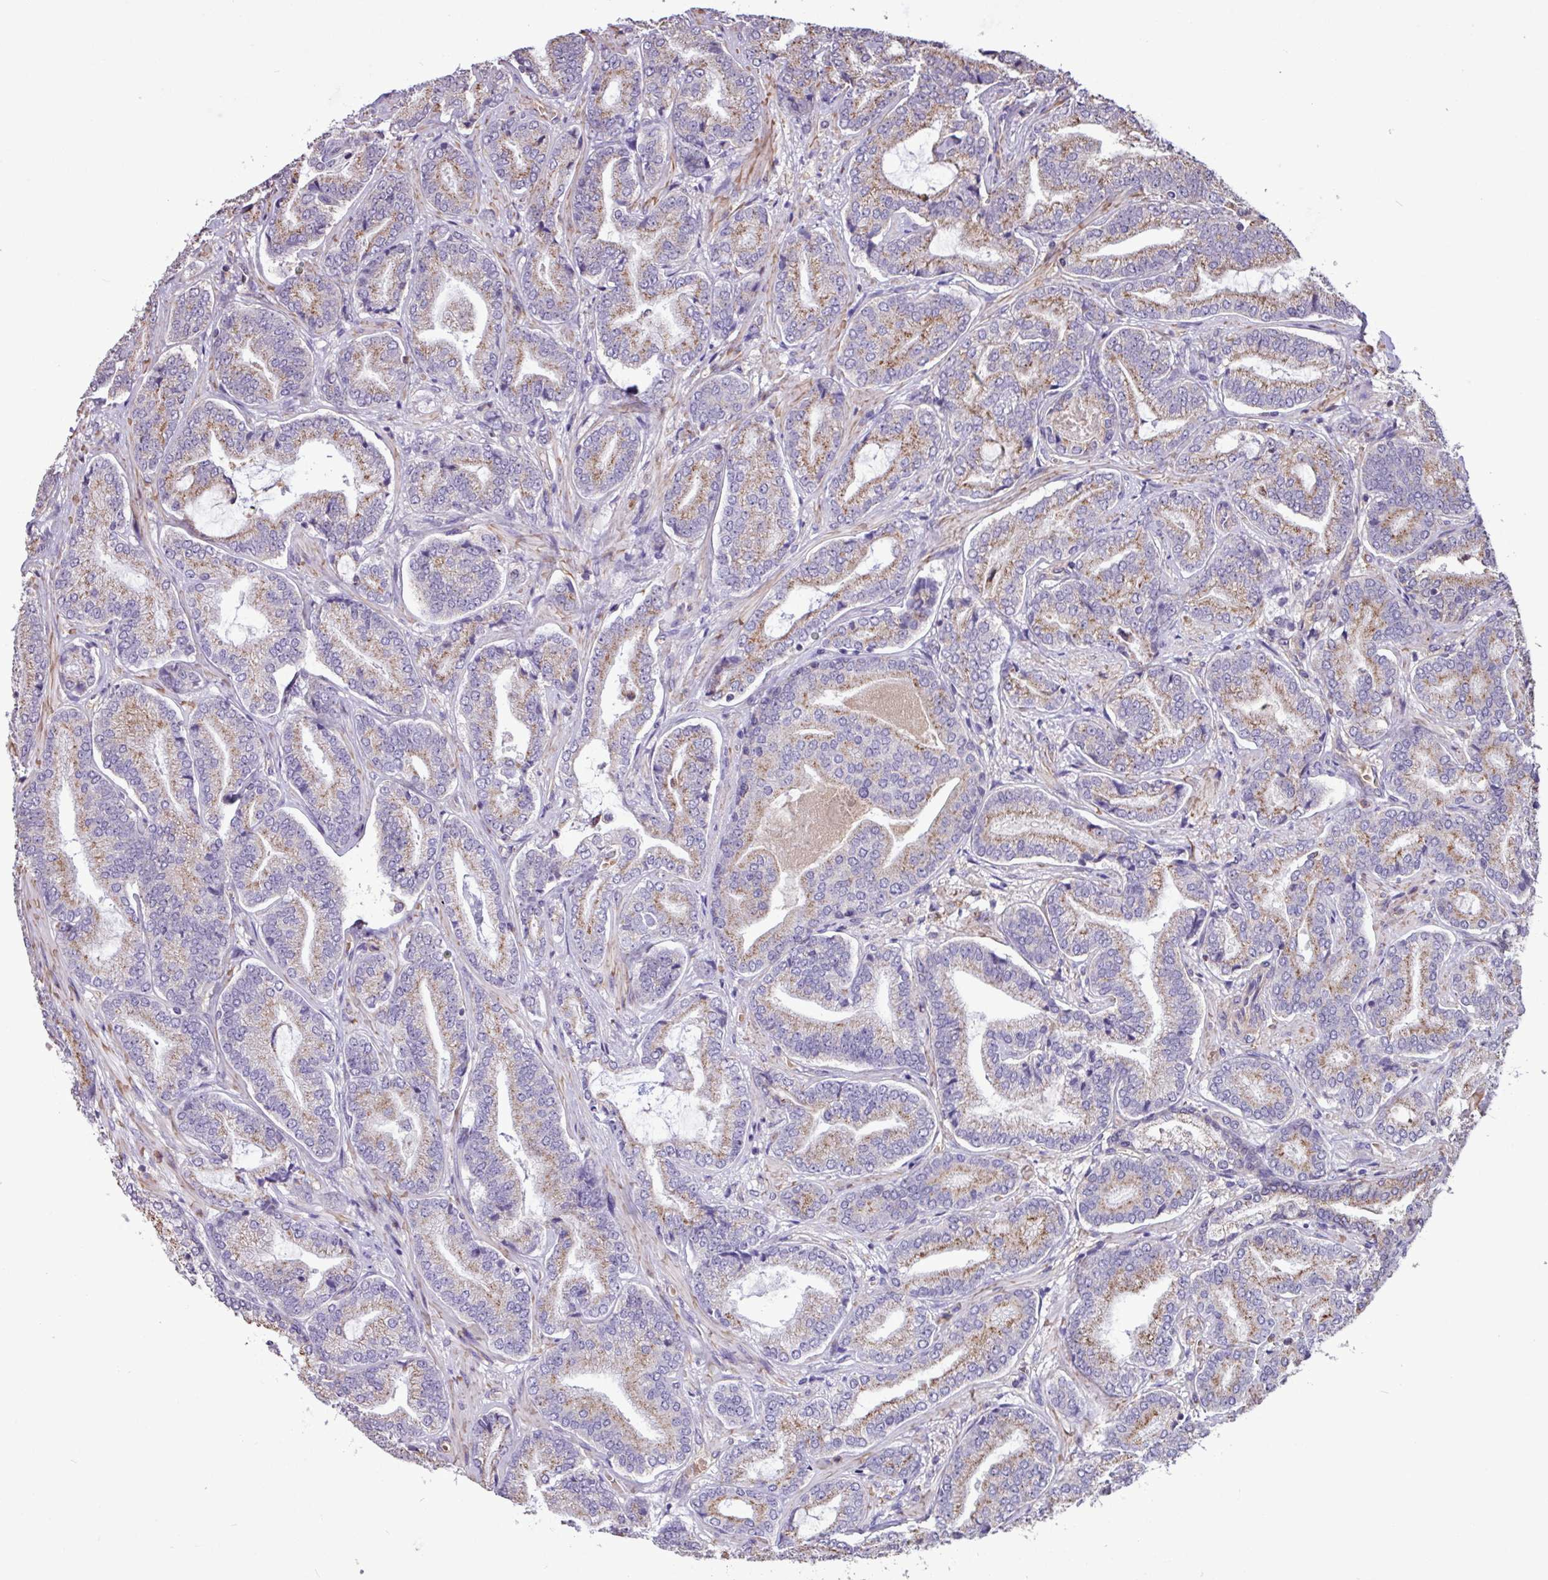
{"staining": {"intensity": "moderate", "quantity": "25%-75%", "location": "cytoplasmic/membranous"}, "tissue": "prostate cancer", "cell_type": "Tumor cells", "image_type": "cancer", "snomed": [{"axis": "morphology", "description": "Adenocarcinoma, Low grade"}, {"axis": "topography", "description": "Prostate and seminal vesicle, NOS"}], "caption": "Immunohistochemical staining of prostate cancer (low-grade adenocarcinoma) demonstrates medium levels of moderate cytoplasmic/membranous expression in about 25%-75% of tumor cells. (IHC, brightfield microscopy, high magnification).", "gene": "CHST11", "patient": {"sex": "male", "age": 61}}